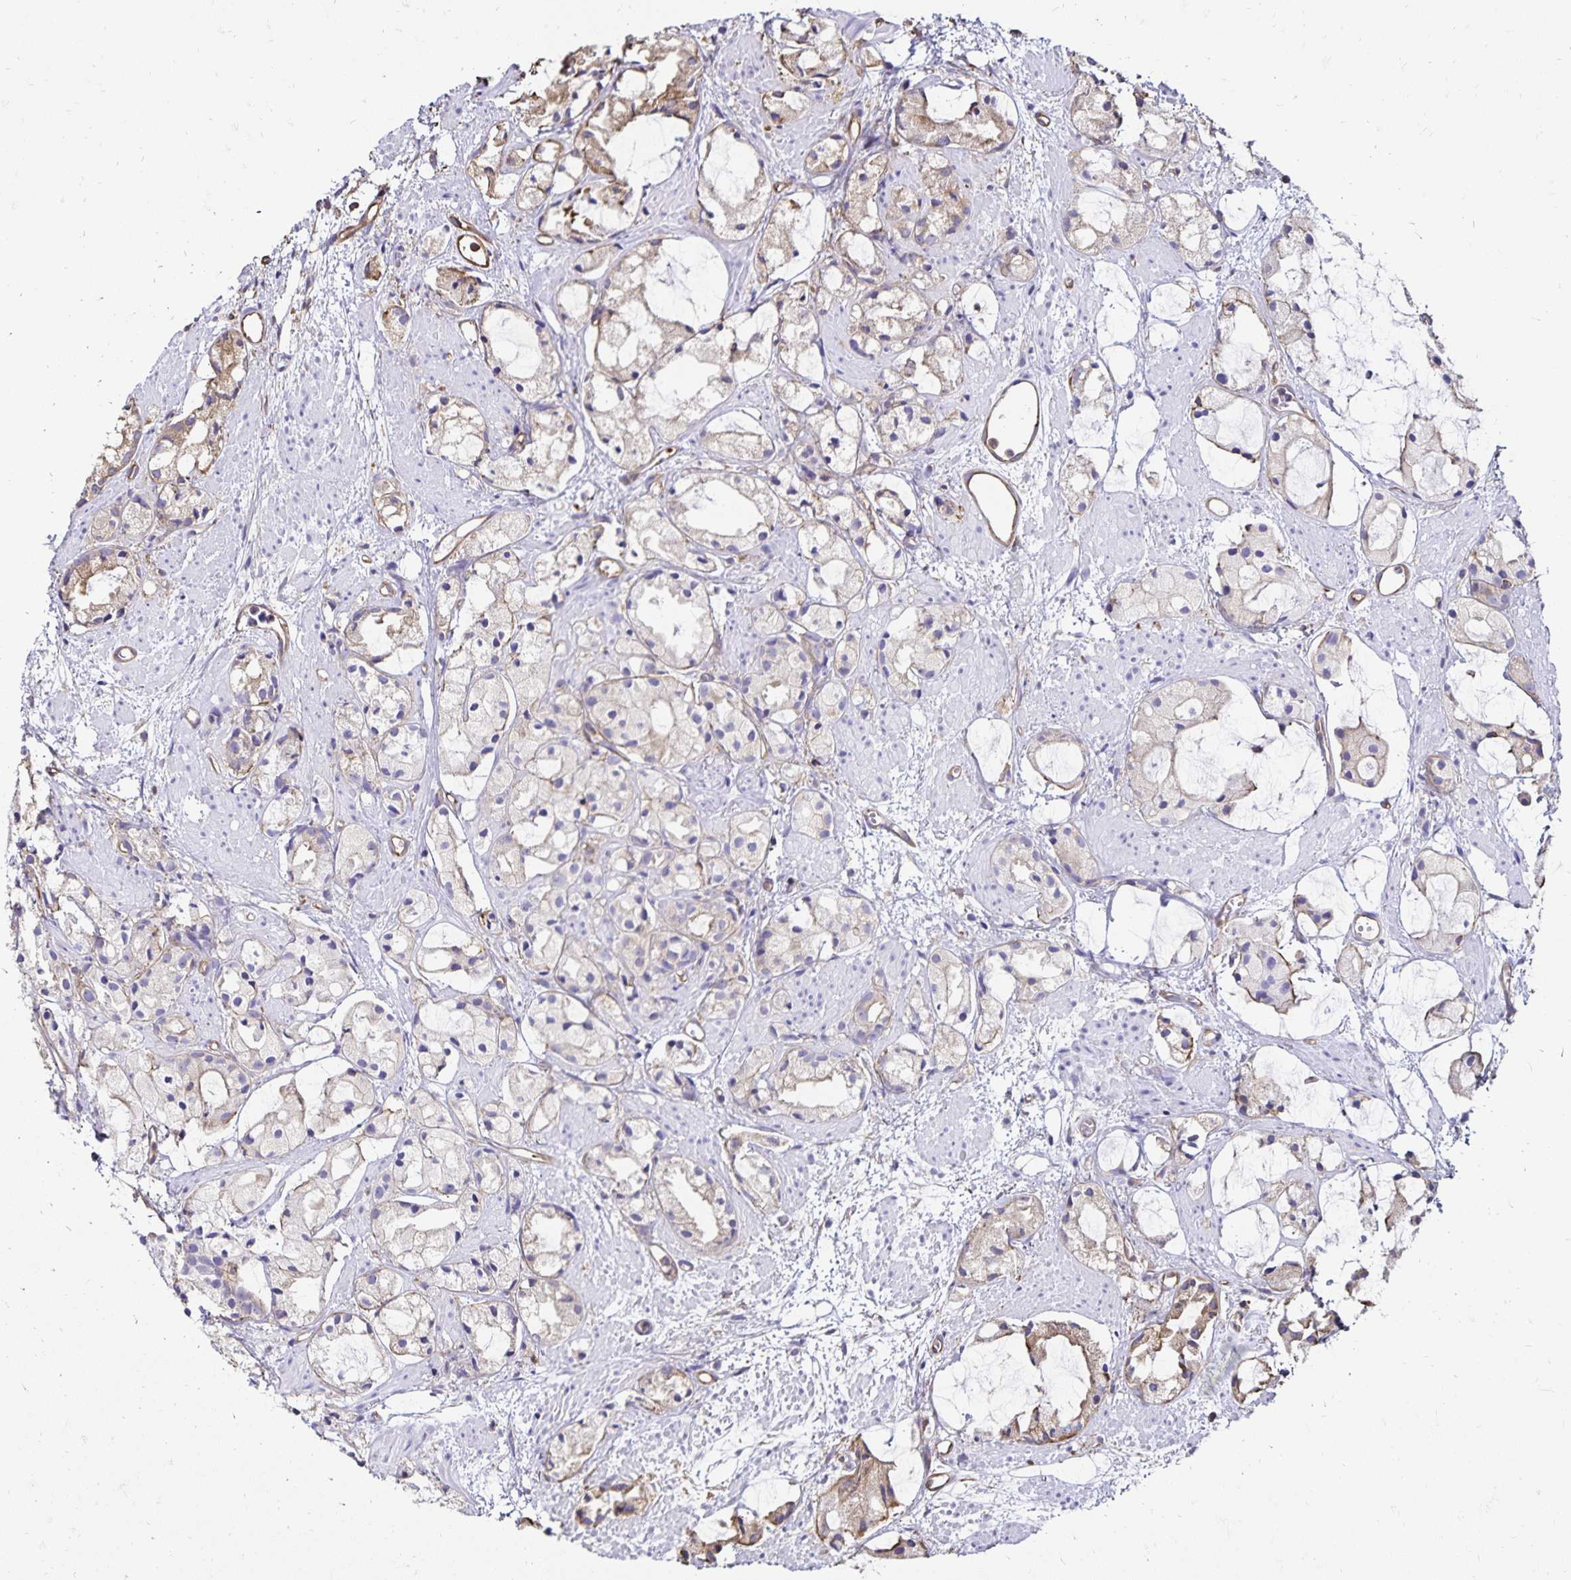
{"staining": {"intensity": "weak", "quantity": "<25%", "location": "cytoplasmic/membranous"}, "tissue": "prostate cancer", "cell_type": "Tumor cells", "image_type": "cancer", "snomed": [{"axis": "morphology", "description": "Adenocarcinoma, High grade"}, {"axis": "topography", "description": "Prostate"}], "caption": "Immunohistochemical staining of prostate cancer exhibits no significant positivity in tumor cells.", "gene": "RPRML", "patient": {"sex": "male", "age": 85}}